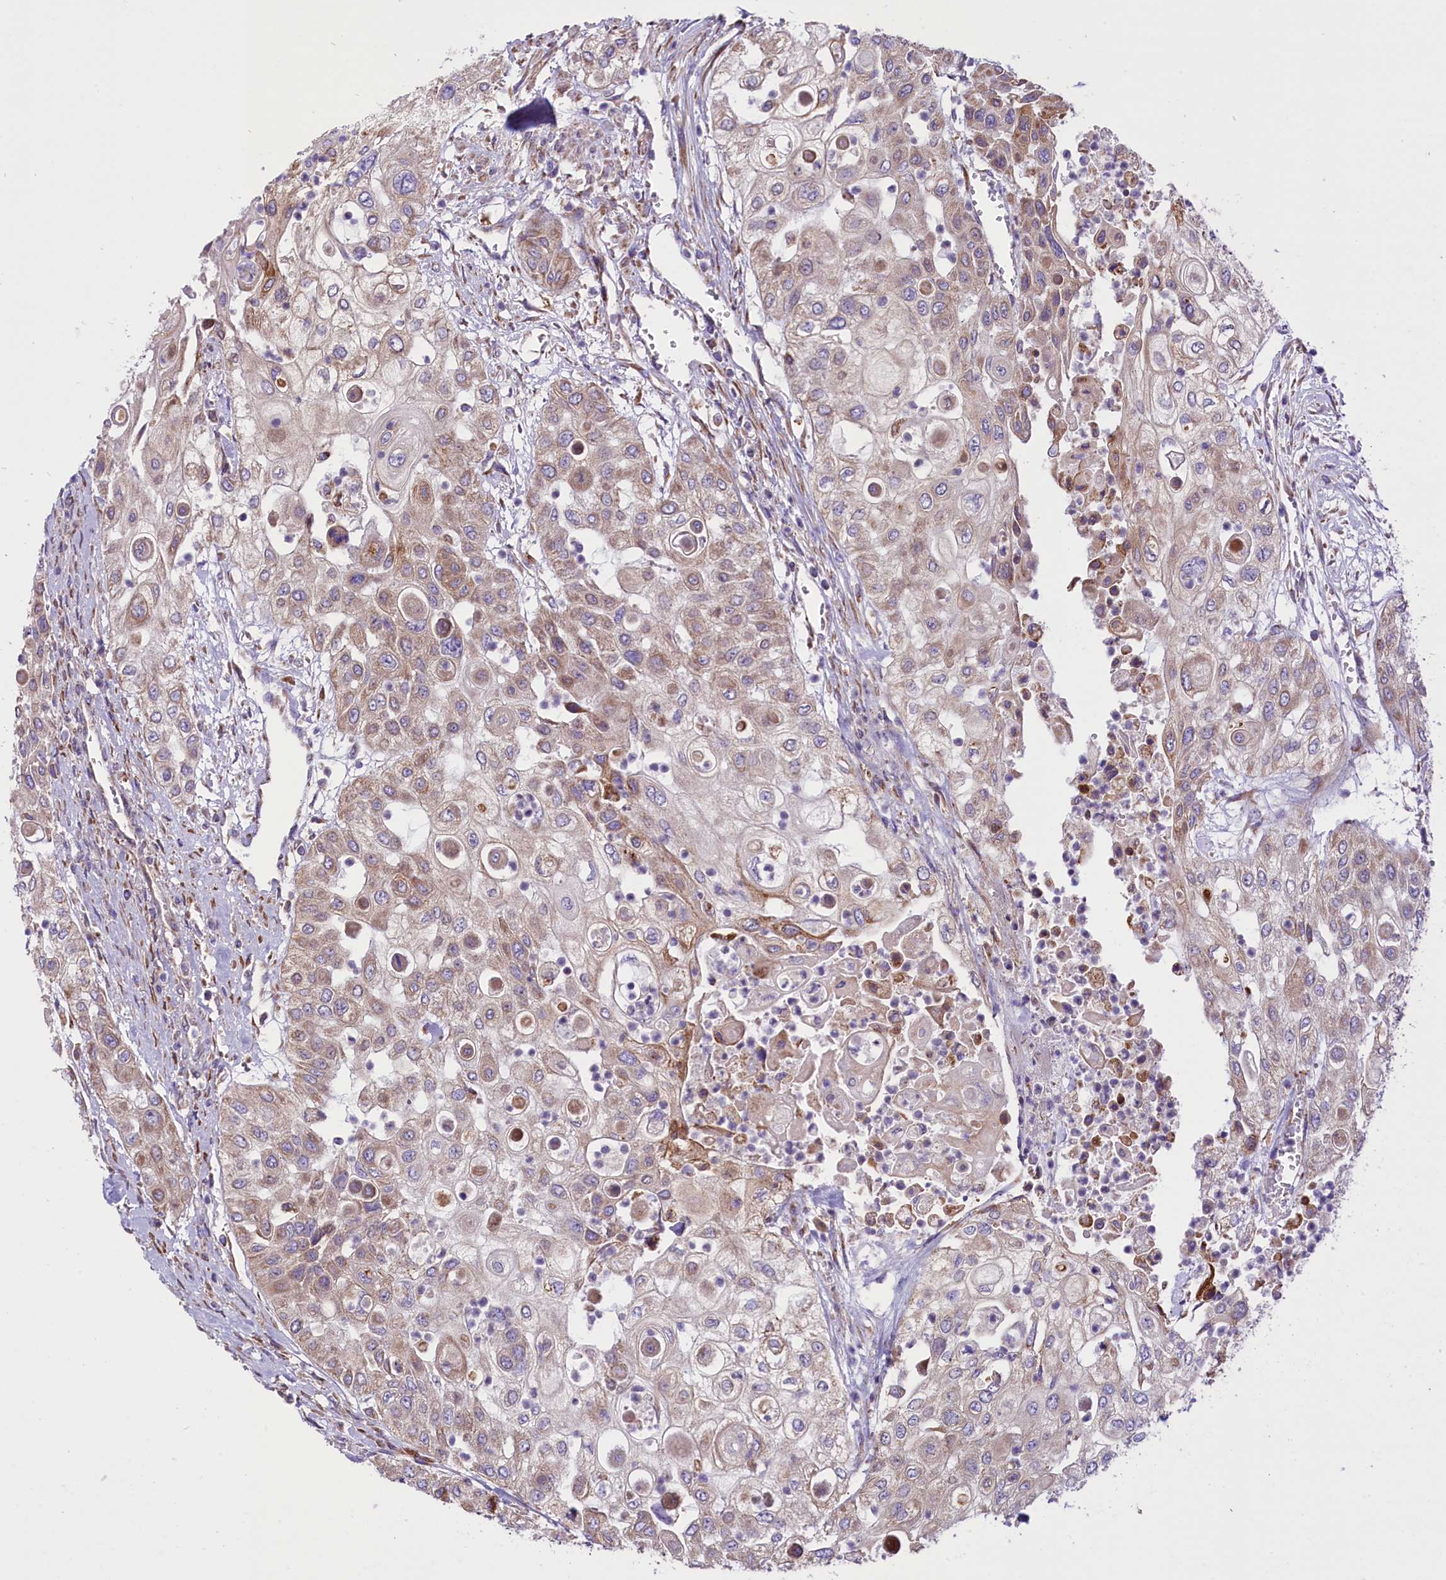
{"staining": {"intensity": "weak", "quantity": "<25%", "location": "cytoplasmic/membranous"}, "tissue": "urothelial cancer", "cell_type": "Tumor cells", "image_type": "cancer", "snomed": [{"axis": "morphology", "description": "Urothelial carcinoma, High grade"}, {"axis": "topography", "description": "Urinary bladder"}], "caption": "High power microscopy histopathology image of an immunohistochemistry image of urothelial carcinoma (high-grade), revealing no significant staining in tumor cells.", "gene": "PTPRU", "patient": {"sex": "female", "age": 79}}